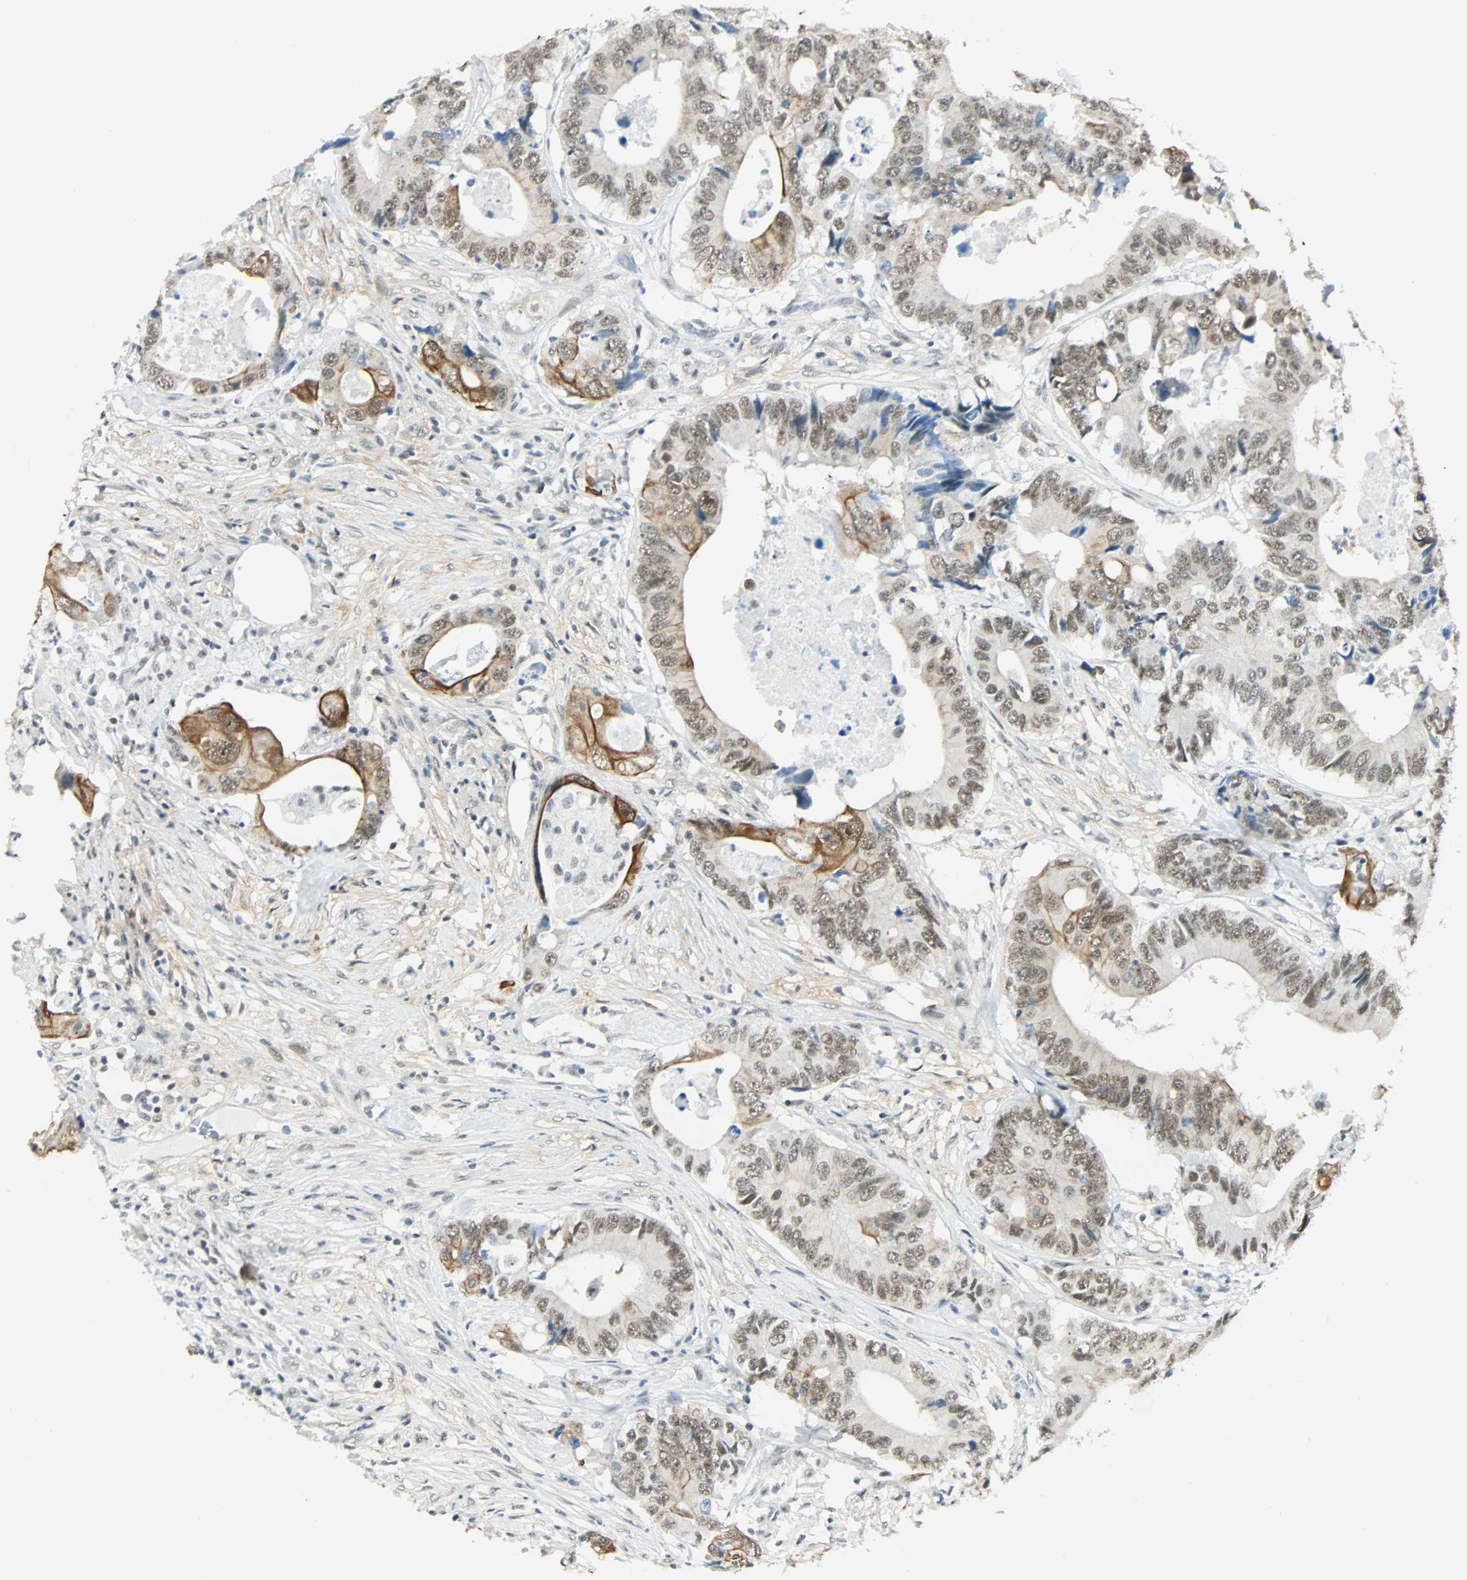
{"staining": {"intensity": "strong", "quantity": ">75%", "location": "cytoplasmic/membranous,nuclear"}, "tissue": "colorectal cancer", "cell_type": "Tumor cells", "image_type": "cancer", "snomed": [{"axis": "morphology", "description": "Adenocarcinoma, NOS"}, {"axis": "topography", "description": "Colon"}], "caption": "High-magnification brightfield microscopy of colorectal adenocarcinoma stained with DAB (brown) and counterstained with hematoxylin (blue). tumor cells exhibit strong cytoplasmic/membranous and nuclear positivity is present in approximately>75% of cells.", "gene": "NELFE", "patient": {"sex": "male", "age": 71}}